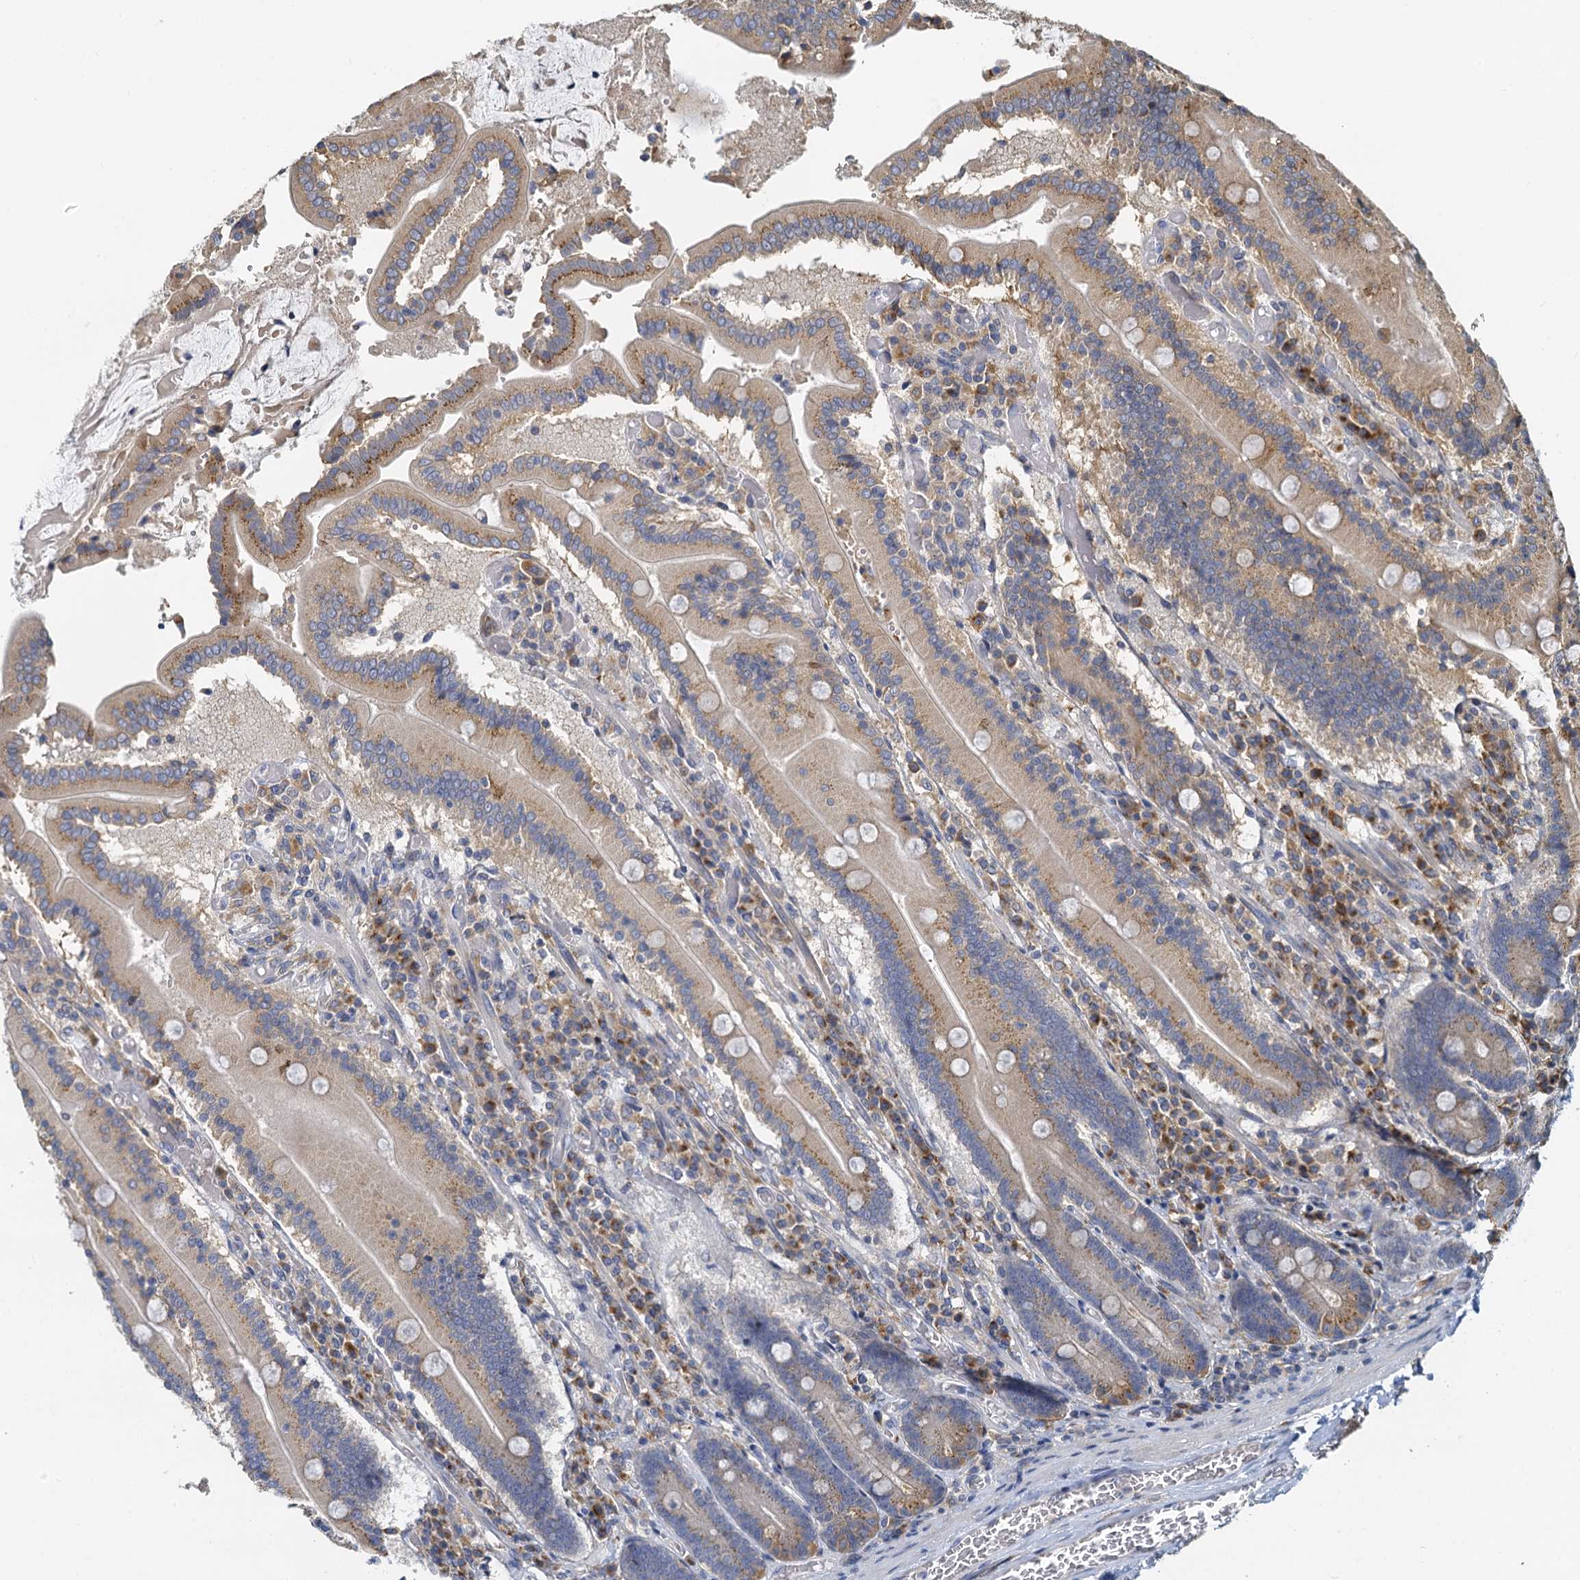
{"staining": {"intensity": "moderate", "quantity": "25%-75%", "location": "cytoplasmic/membranous"}, "tissue": "duodenum", "cell_type": "Glandular cells", "image_type": "normal", "snomed": [{"axis": "morphology", "description": "Normal tissue, NOS"}, {"axis": "topography", "description": "Duodenum"}], "caption": "A micrograph showing moderate cytoplasmic/membranous staining in approximately 25%-75% of glandular cells in unremarkable duodenum, as visualized by brown immunohistochemical staining.", "gene": "NKAPD1", "patient": {"sex": "female", "age": 62}}